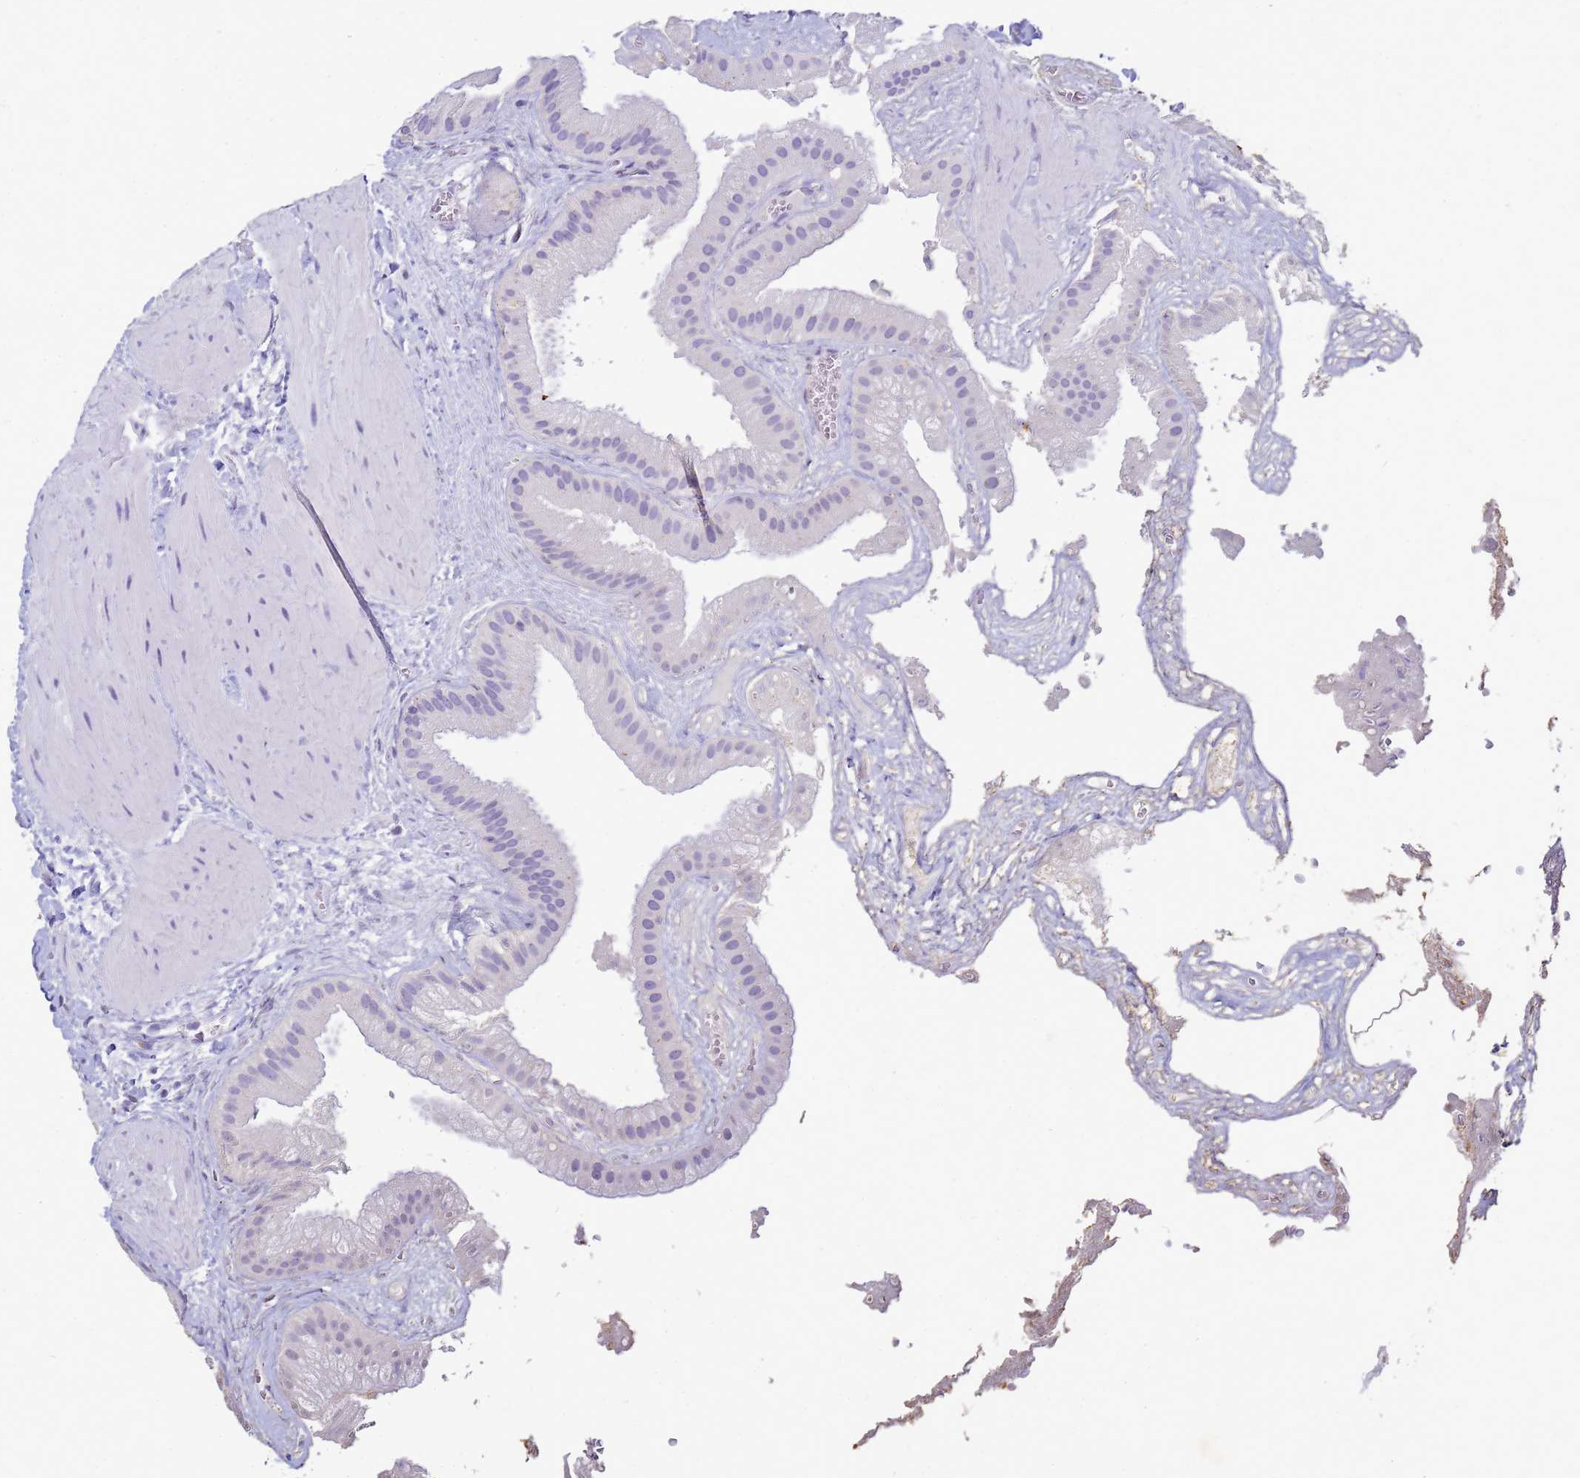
{"staining": {"intensity": "moderate", "quantity": "<25%", "location": "cytoplasmic/membranous"}, "tissue": "gallbladder", "cell_type": "Glandular cells", "image_type": "normal", "snomed": [{"axis": "morphology", "description": "Normal tissue, NOS"}, {"axis": "topography", "description": "Gallbladder"}], "caption": "The micrograph shows immunohistochemical staining of benign gallbladder. There is moderate cytoplasmic/membranous positivity is identified in approximately <25% of glandular cells.", "gene": "B3GNT8", "patient": {"sex": "male", "age": 55}}